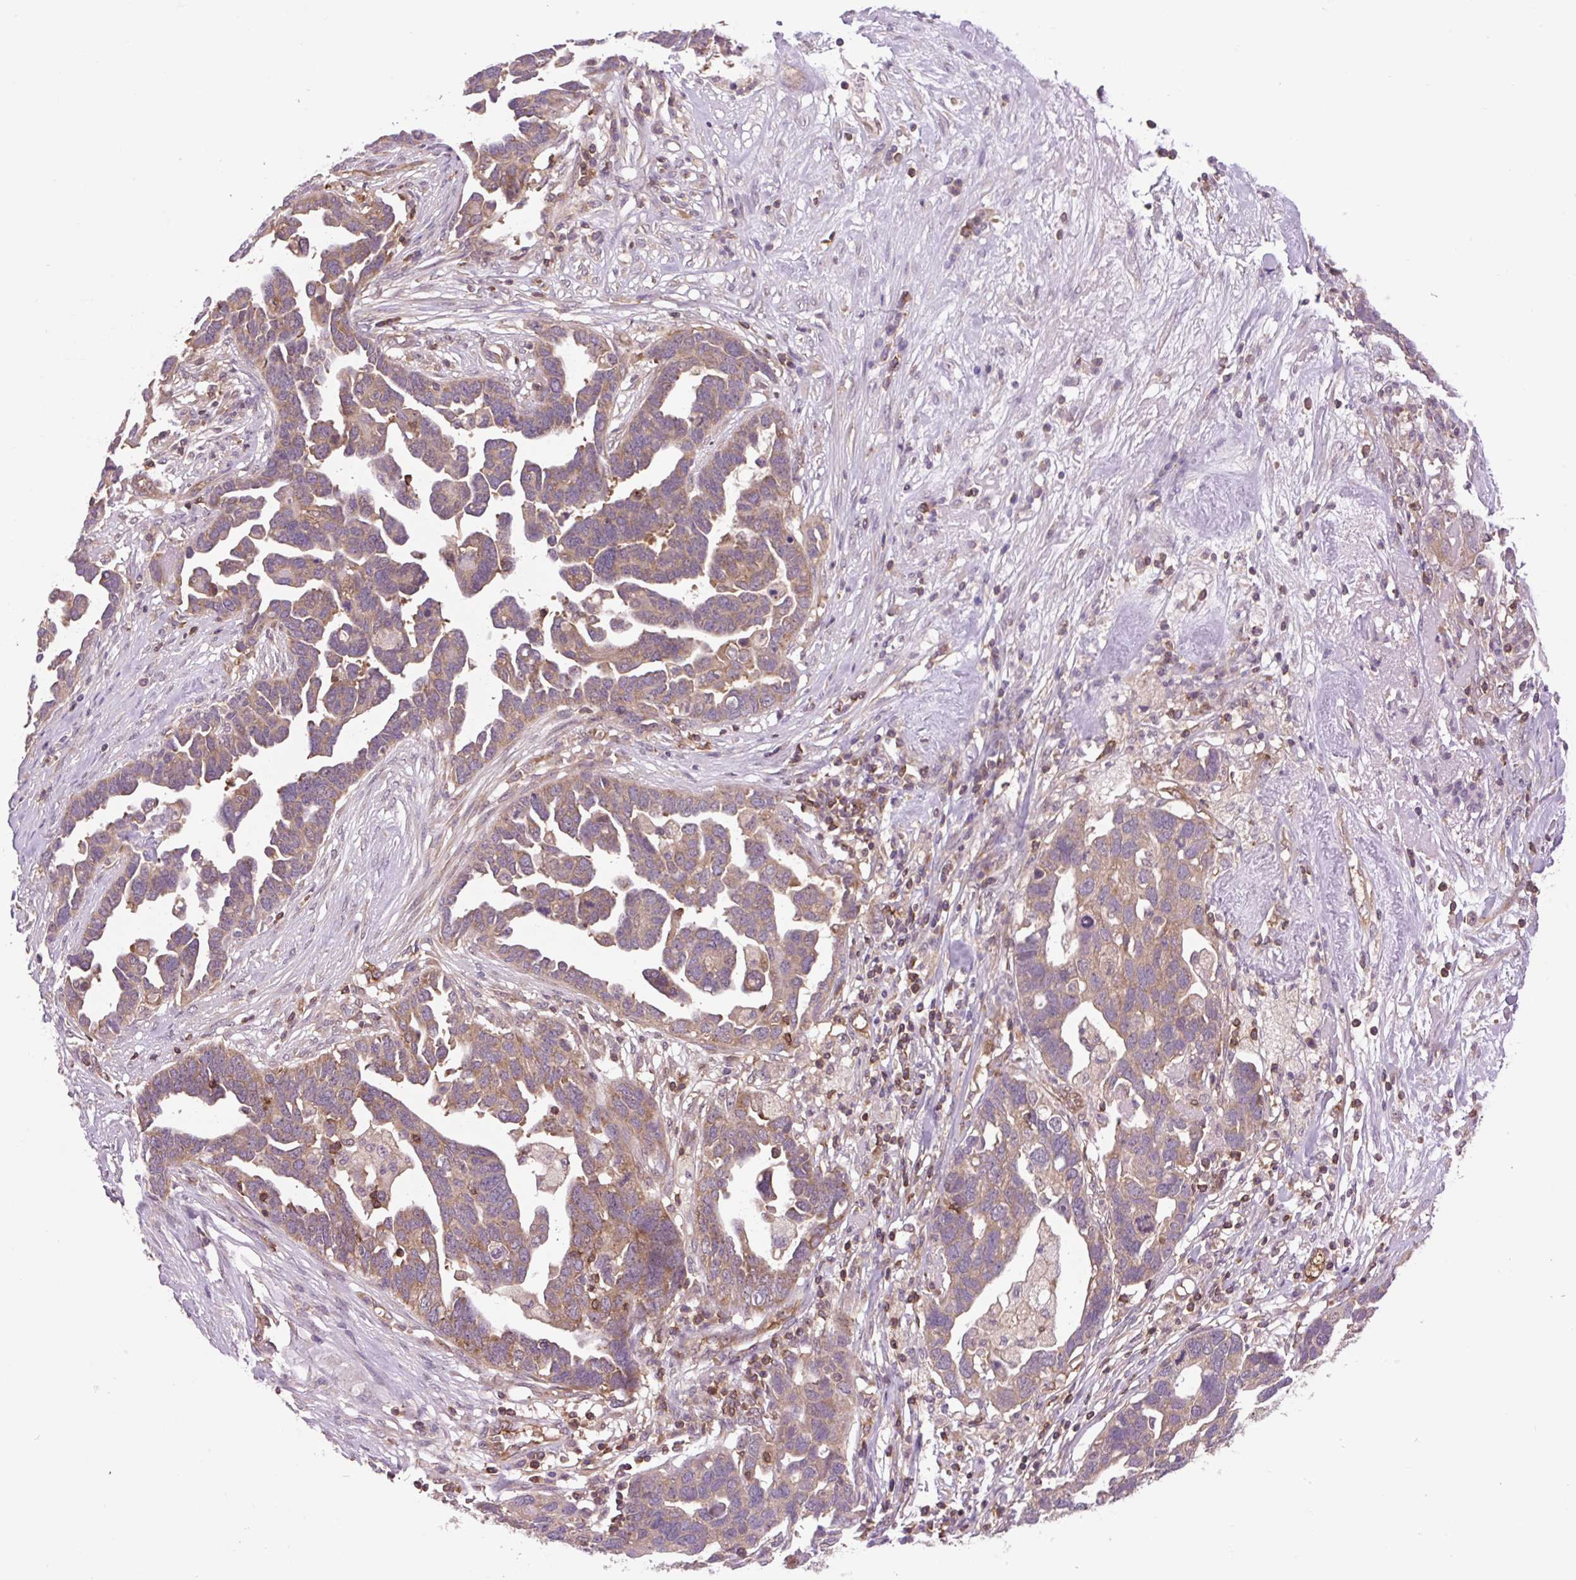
{"staining": {"intensity": "moderate", "quantity": "25%-75%", "location": "cytoplasmic/membranous"}, "tissue": "ovarian cancer", "cell_type": "Tumor cells", "image_type": "cancer", "snomed": [{"axis": "morphology", "description": "Cystadenocarcinoma, serous, NOS"}, {"axis": "topography", "description": "Ovary"}], "caption": "IHC of human ovarian serous cystadenocarcinoma exhibits medium levels of moderate cytoplasmic/membranous positivity in about 25%-75% of tumor cells. Using DAB (brown) and hematoxylin (blue) stains, captured at high magnification using brightfield microscopy.", "gene": "PLCG1", "patient": {"sex": "female", "age": 54}}